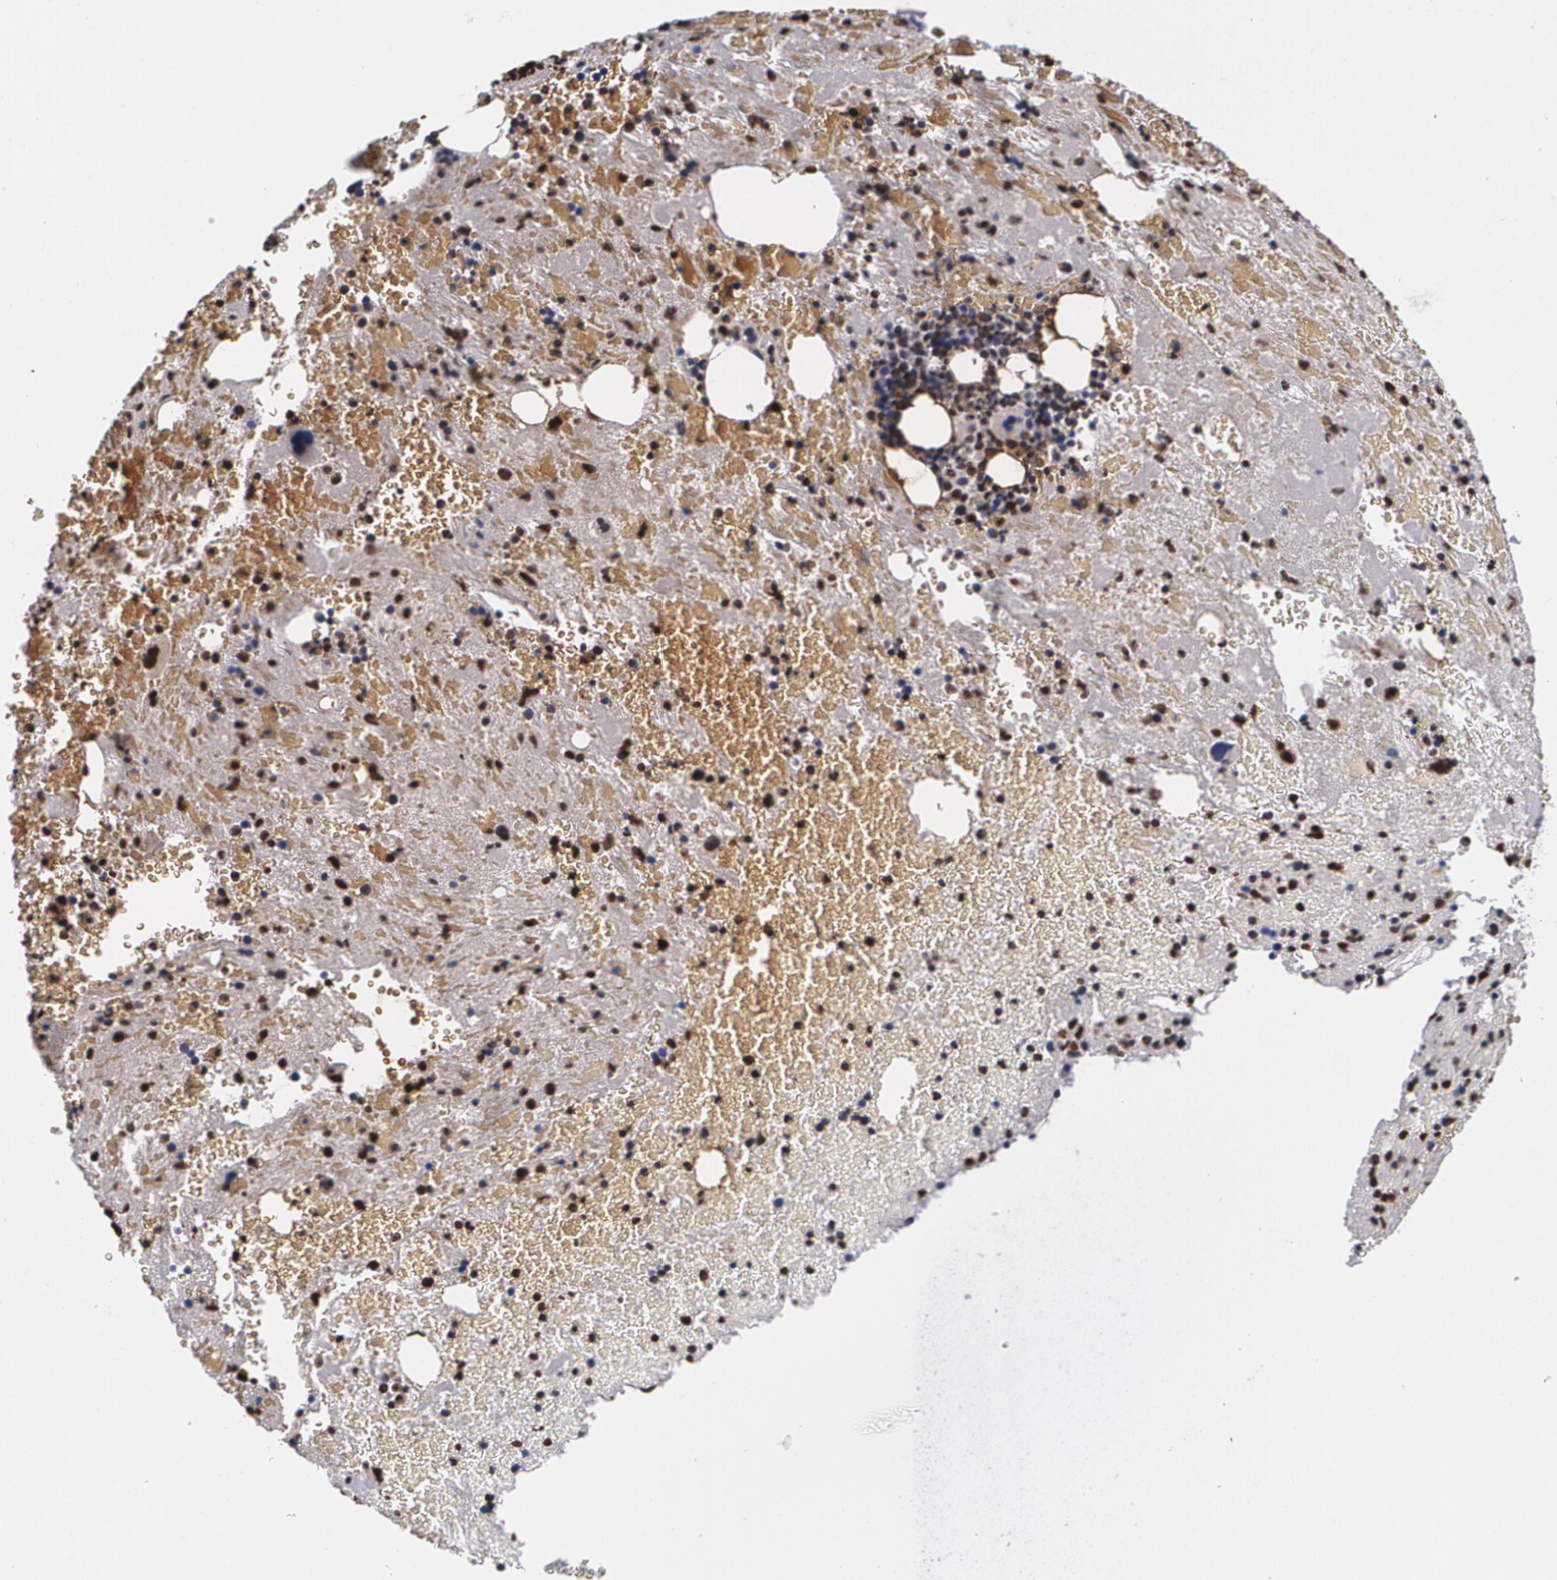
{"staining": {"intensity": "moderate", "quantity": "25%-75%", "location": "nuclear"}, "tissue": "bone marrow", "cell_type": "Hematopoietic cells", "image_type": "normal", "snomed": [{"axis": "morphology", "description": "Normal tissue, NOS"}, {"axis": "topography", "description": "Bone marrow"}], "caption": "The photomicrograph demonstrates staining of unremarkable bone marrow, revealing moderate nuclear protein expression (brown color) within hematopoietic cells.", "gene": "MVP", "patient": {"sex": "male", "age": 76}}